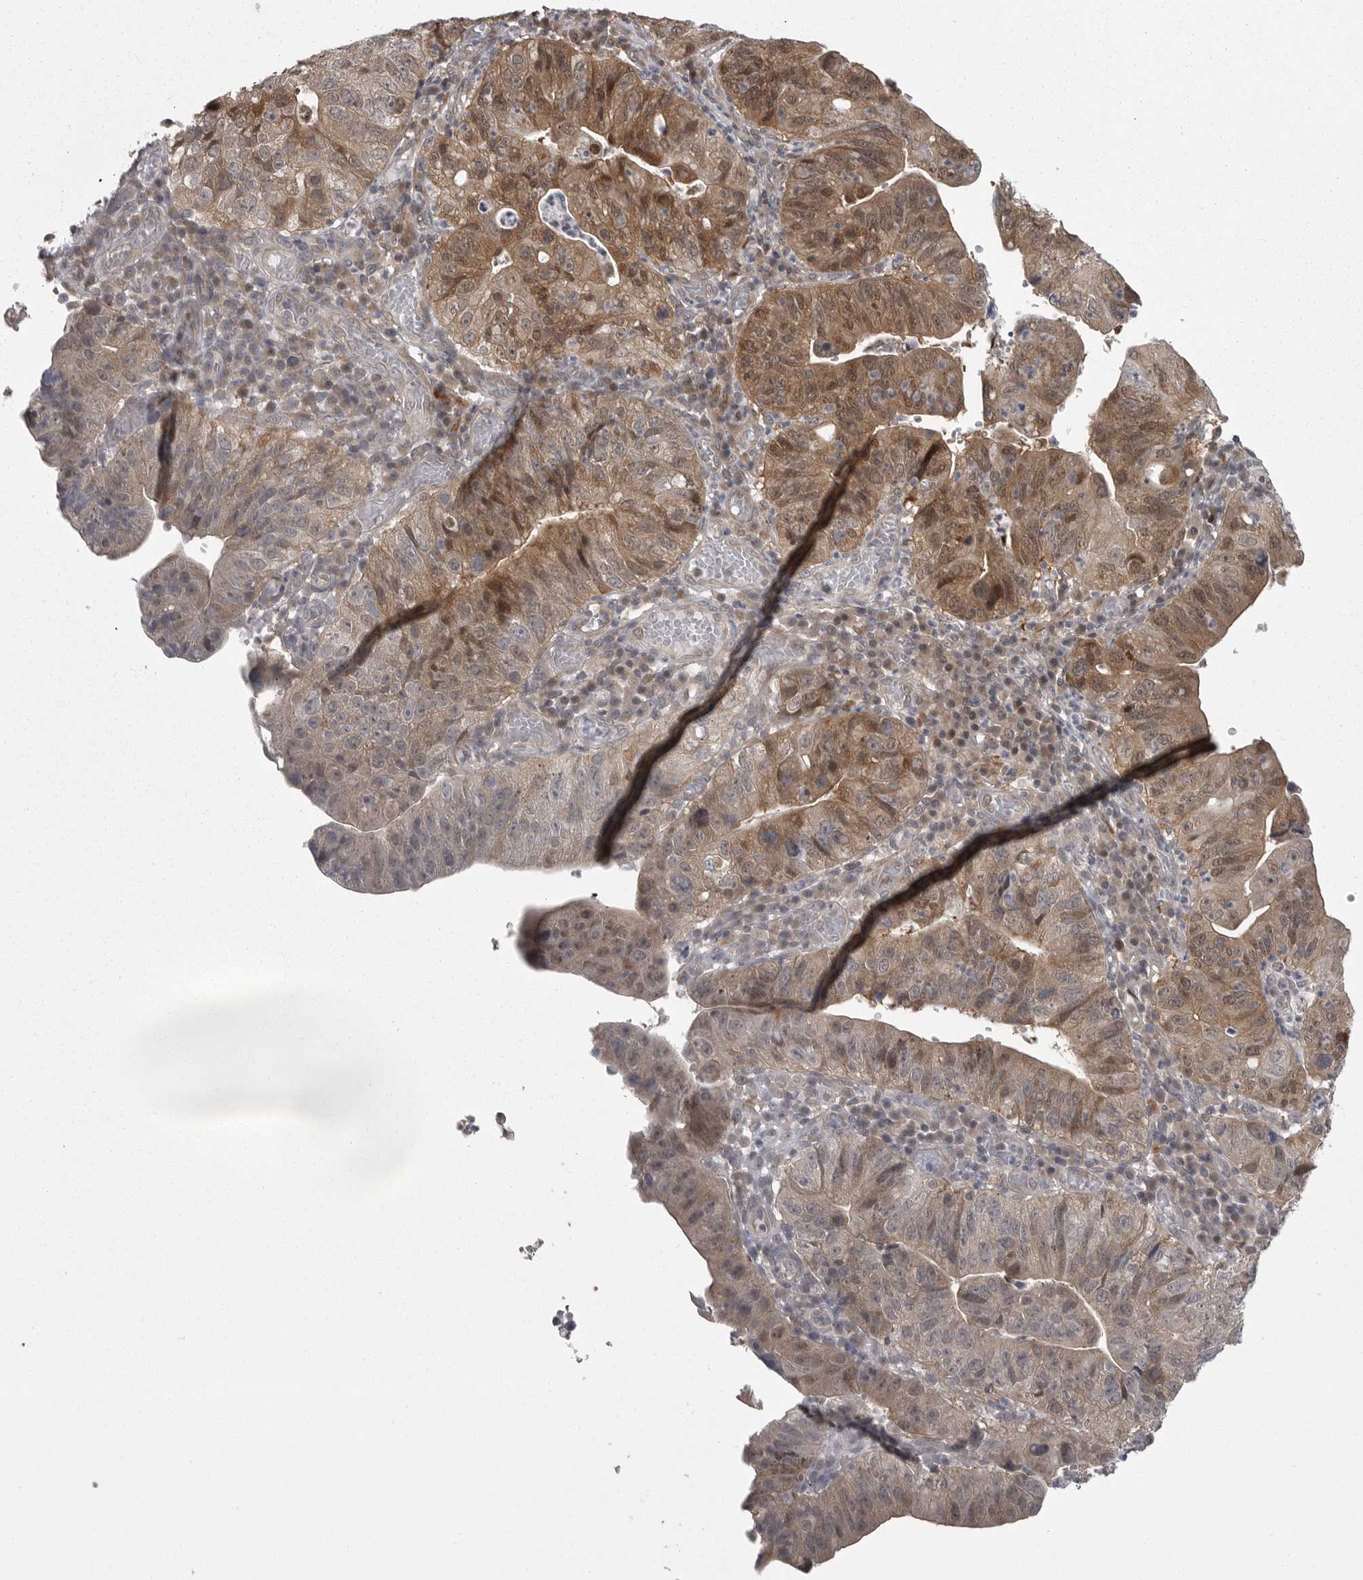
{"staining": {"intensity": "moderate", "quantity": "25%-75%", "location": "cytoplasmic/membranous"}, "tissue": "stomach cancer", "cell_type": "Tumor cells", "image_type": "cancer", "snomed": [{"axis": "morphology", "description": "Adenocarcinoma, NOS"}, {"axis": "topography", "description": "Stomach"}], "caption": "Brown immunohistochemical staining in human stomach adenocarcinoma shows moderate cytoplasmic/membranous staining in about 25%-75% of tumor cells. (DAB (3,3'-diaminobenzidine) IHC, brown staining for protein, blue staining for nuclei).", "gene": "PPP1R9A", "patient": {"sex": "male", "age": 59}}